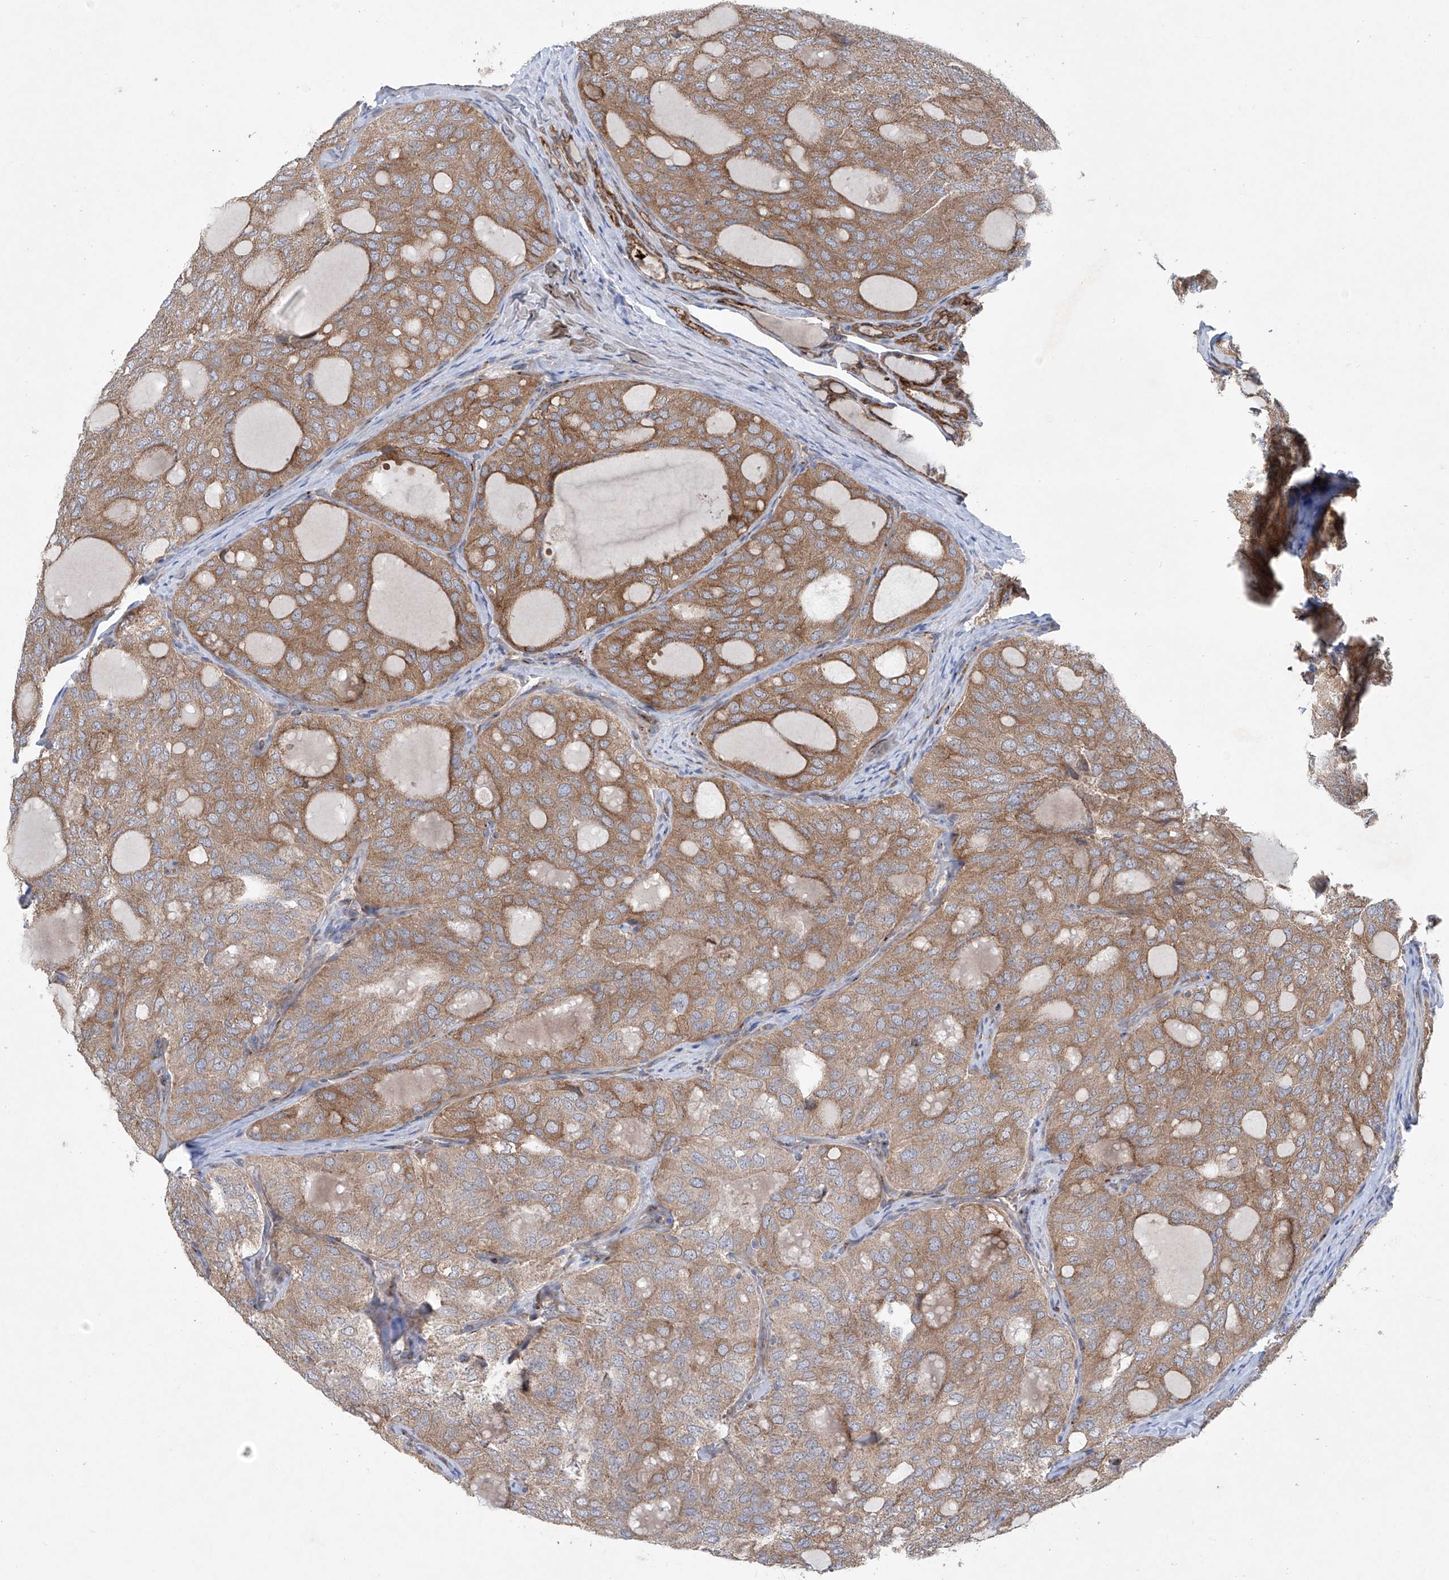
{"staining": {"intensity": "moderate", "quantity": "25%-75%", "location": "cytoplasmic/membranous"}, "tissue": "thyroid cancer", "cell_type": "Tumor cells", "image_type": "cancer", "snomed": [{"axis": "morphology", "description": "Follicular adenoma carcinoma, NOS"}, {"axis": "topography", "description": "Thyroid gland"}], "caption": "Tumor cells demonstrate moderate cytoplasmic/membranous expression in about 25%-75% of cells in thyroid cancer (follicular adenoma carcinoma).", "gene": "KLC4", "patient": {"sex": "male", "age": 75}}